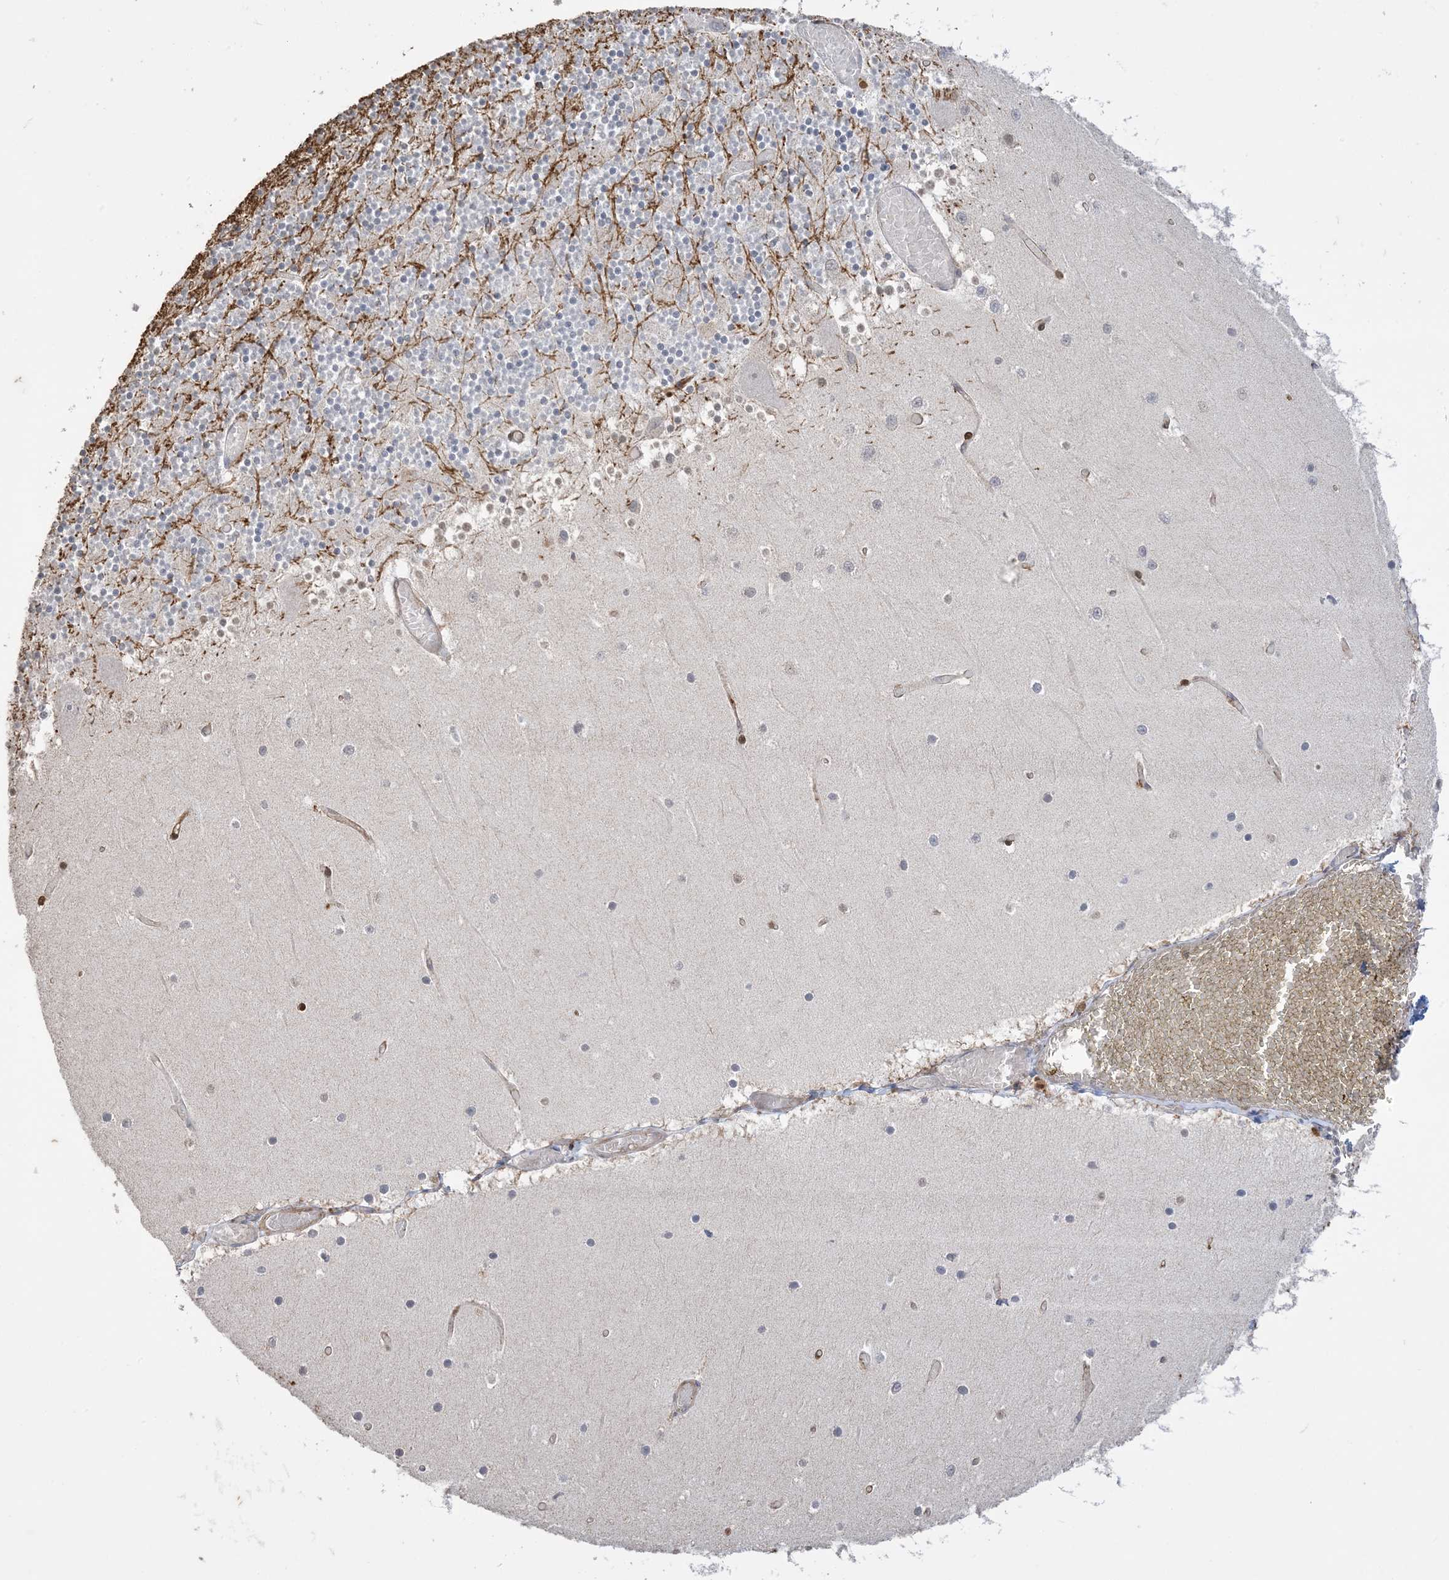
{"staining": {"intensity": "negative", "quantity": "none", "location": "none"}, "tissue": "cerebellum", "cell_type": "Cells in granular layer", "image_type": "normal", "snomed": [{"axis": "morphology", "description": "Normal tissue, NOS"}, {"axis": "topography", "description": "Cerebellum"}], "caption": "A photomicrograph of cerebellum stained for a protein exhibits no brown staining in cells in granular layer. Brightfield microscopy of immunohistochemistry (IHC) stained with DAB (3,3'-diaminobenzidine) (brown) and hematoxylin (blue), captured at high magnification.", "gene": "XRN1", "patient": {"sex": "female", "age": 28}}